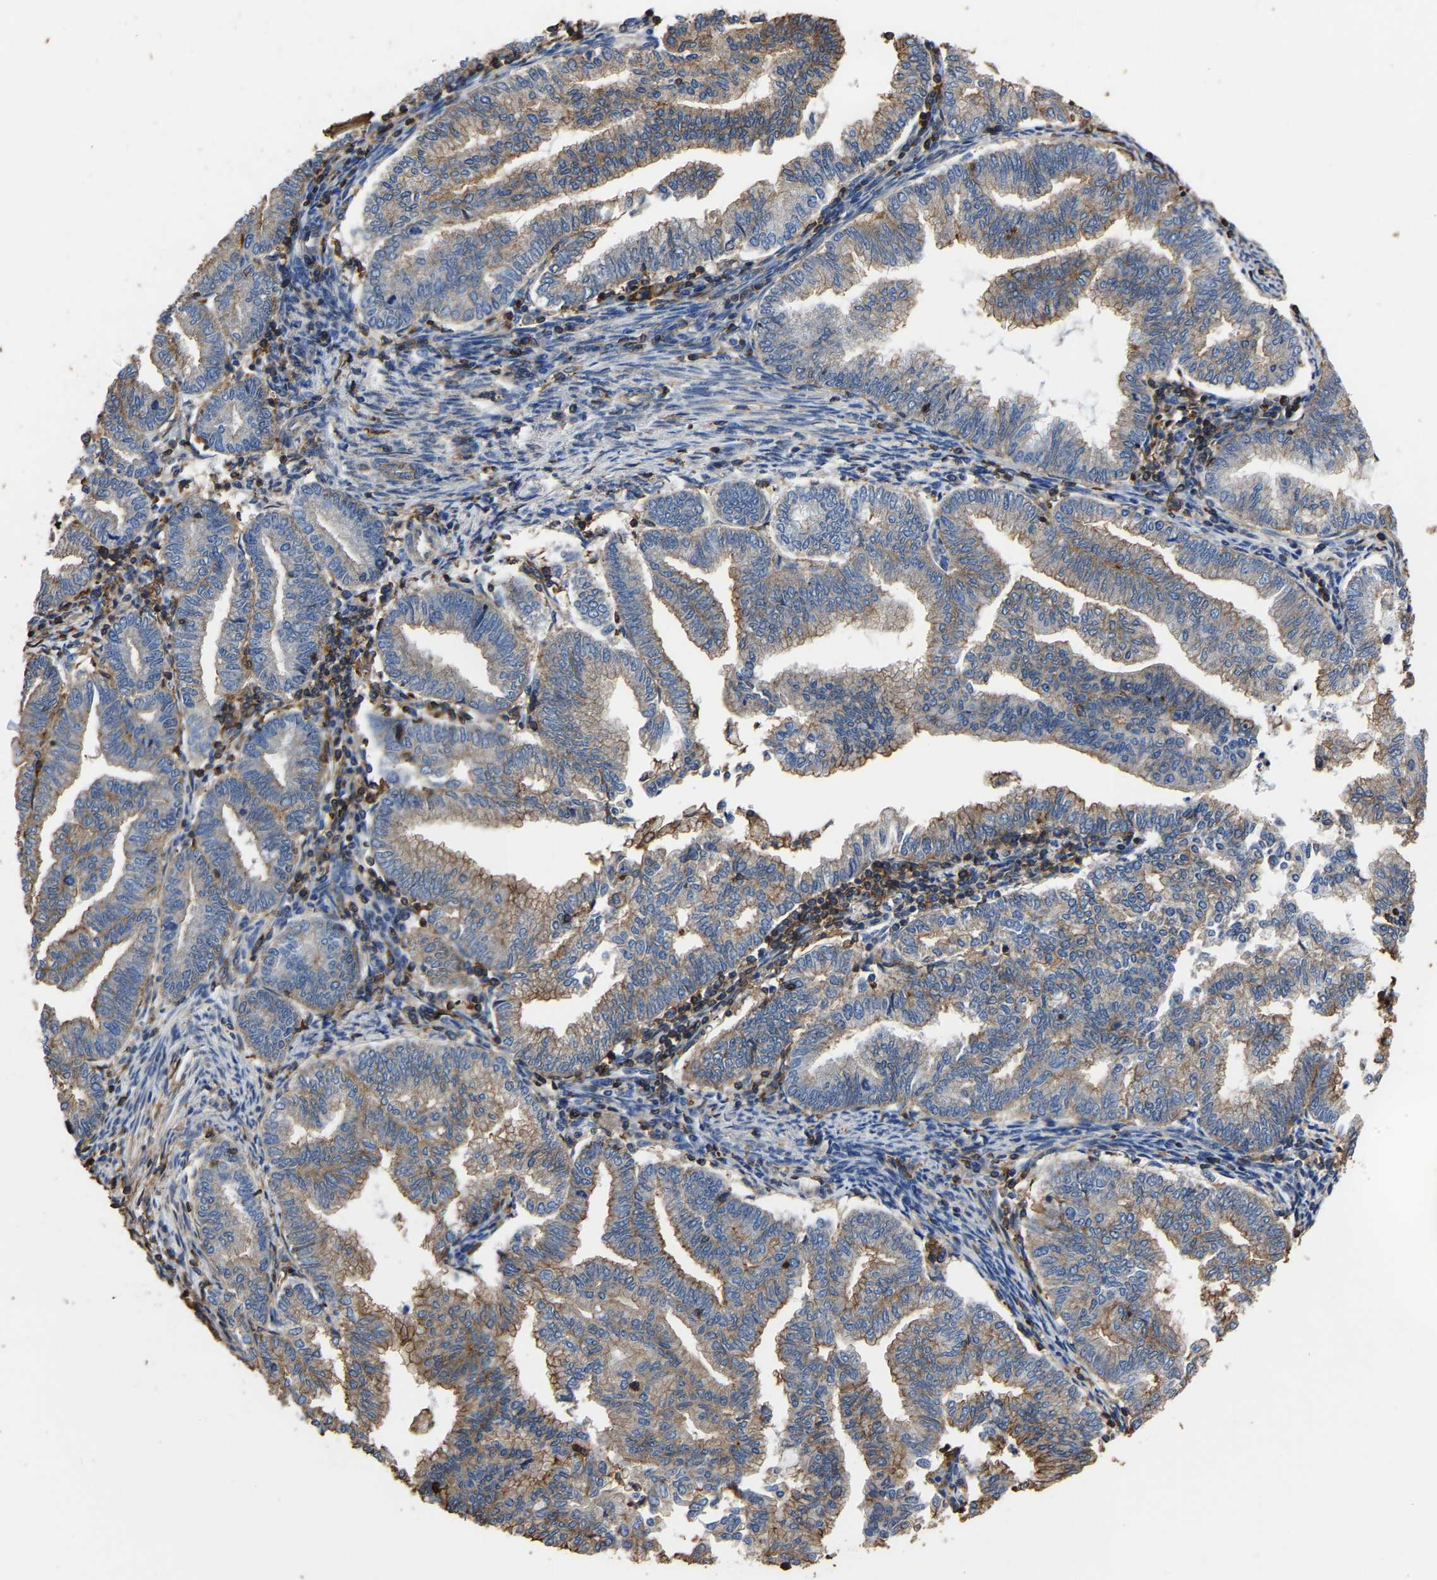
{"staining": {"intensity": "moderate", "quantity": ">75%", "location": "cytoplasmic/membranous"}, "tissue": "endometrial cancer", "cell_type": "Tumor cells", "image_type": "cancer", "snomed": [{"axis": "morphology", "description": "Polyp, NOS"}, {"axis": "morphology", "description": "Adenocarcinoma, NOS"}, {"axis": "morphology", "description": "Adenoma, NOS"}, {"axis": "topography", "description": "Endometrium"}], "caption": "DAB (3,3'-diaminobenzidine) immunohistochemical staining of human endometrial cancer reveals moderate cytoplasmic/membranous protein expression in about >75% of tumor cells.", "gene": "ARMT1", "patient": {"sex": "female", "age": 79}}